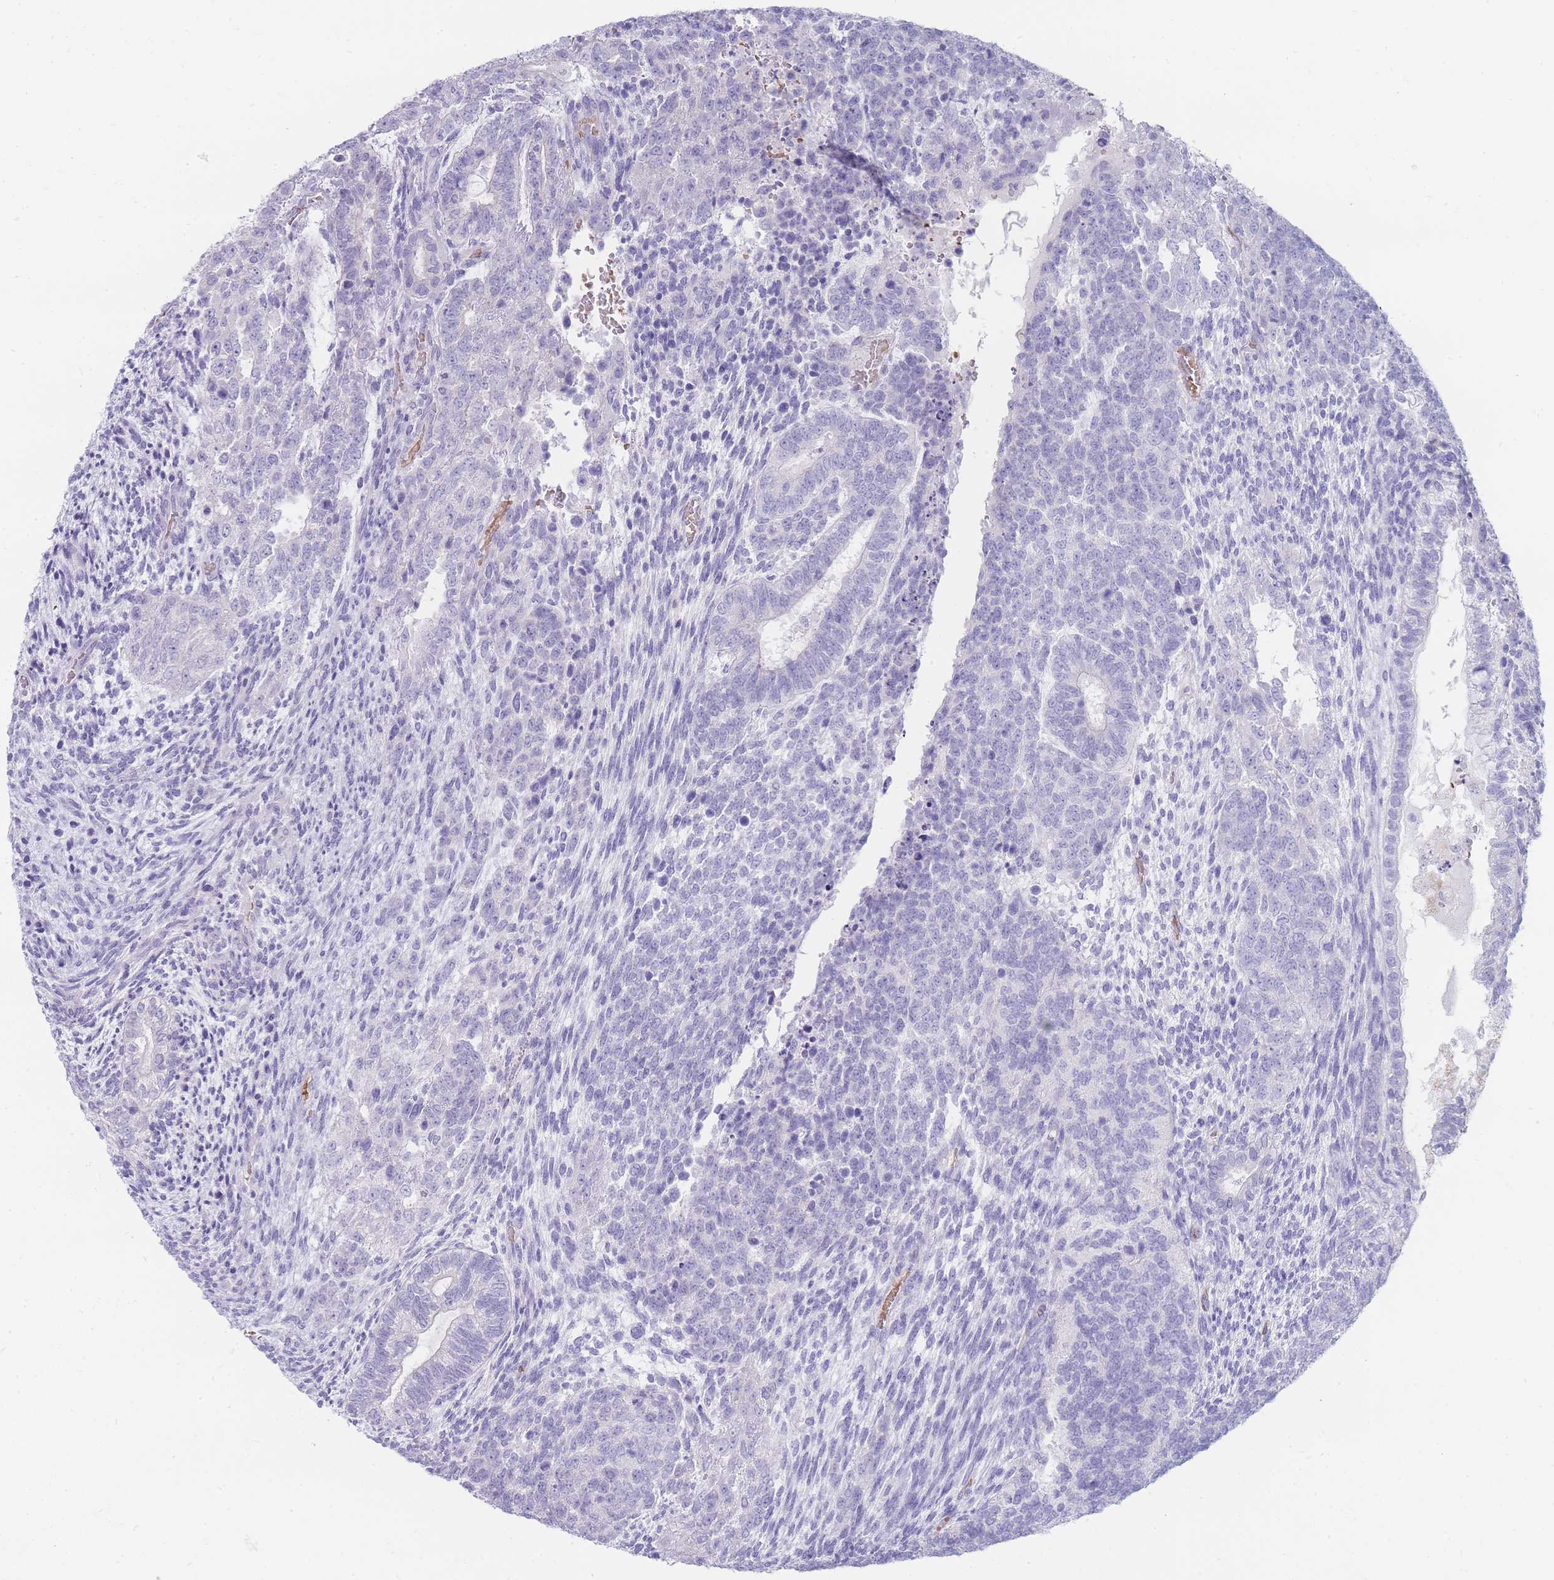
{"staining": {"intensity": "negative", "quantity": "none", "location": "none"}, "tissue": "testis cancer", "cell_type": "Tumor cells", "image_type": "cancer", "snomed": [{"axis": "morphology", "description": "Carcinoma, Embryonal, NOS"}, {"axis": "topography", "description": "Testis"}], "caption": "The immunohistochemistry micrograph has no significant staining in tumor cells of testis cancer tissue.", "gene": "HBG2", "patient": {"sex": "male", "age": 23}}